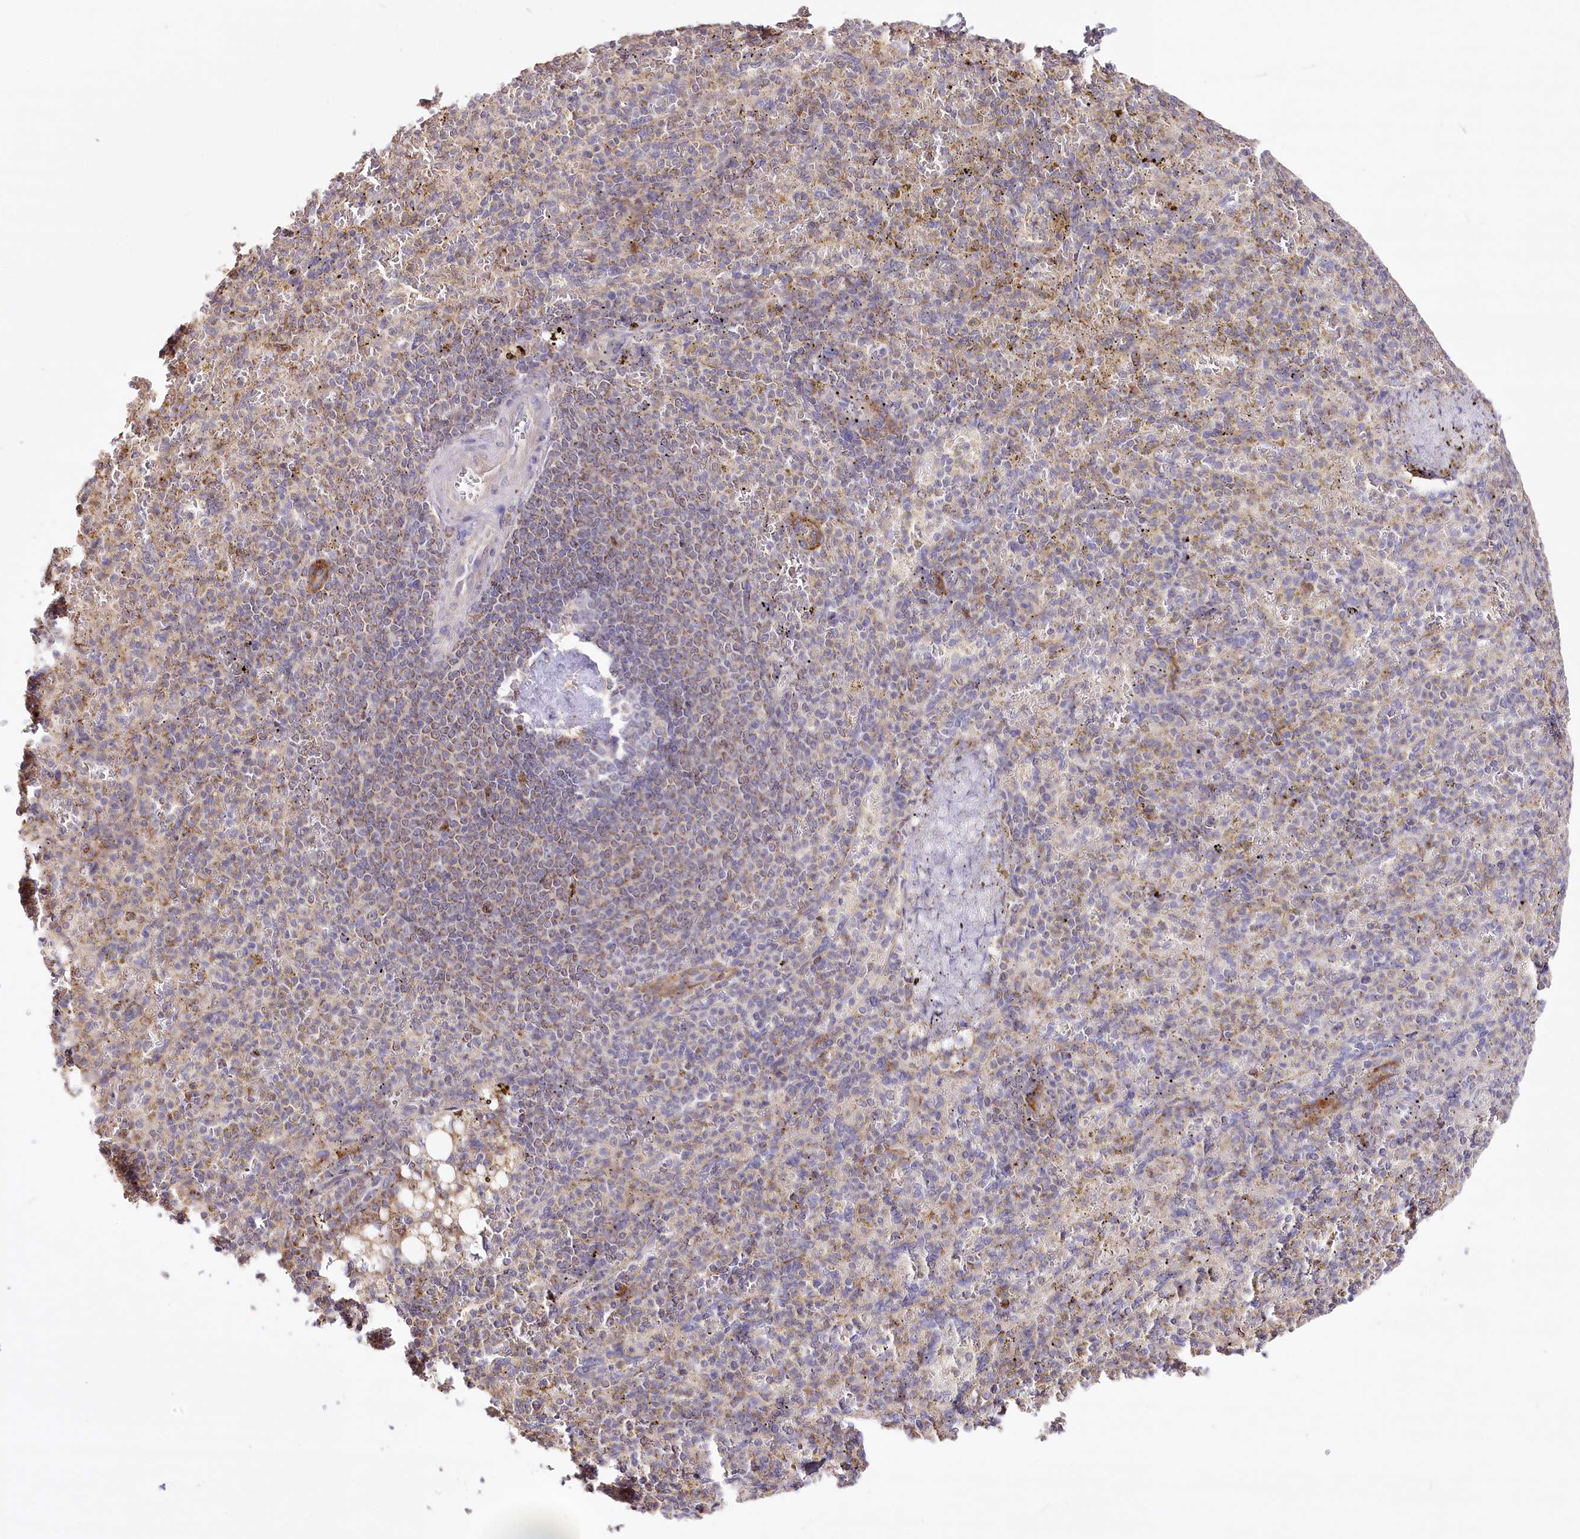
{"staining": {"intensity": "negative", "quantity": "none", "location": "none"}, "tissue": "spleen", "cell_type": "Cells in red pulp", "image_type": "normal", "snomed": [{"axis": "morphology", "description": "Normal tissue, NOS"}, {"axis": "topography", "description": "Spleen"}], "caption": "Cells in red pulp show no significant protein positivity in benign spleen. Brightfield microscopy of immunohistochemistry stained with DAB (3,3'-diaminobenzidine) (brown) and hematoxylin (blue), captured at high magnification.", "gene": "ZNF226", "patient": {"sex": "female", "age": 74}}